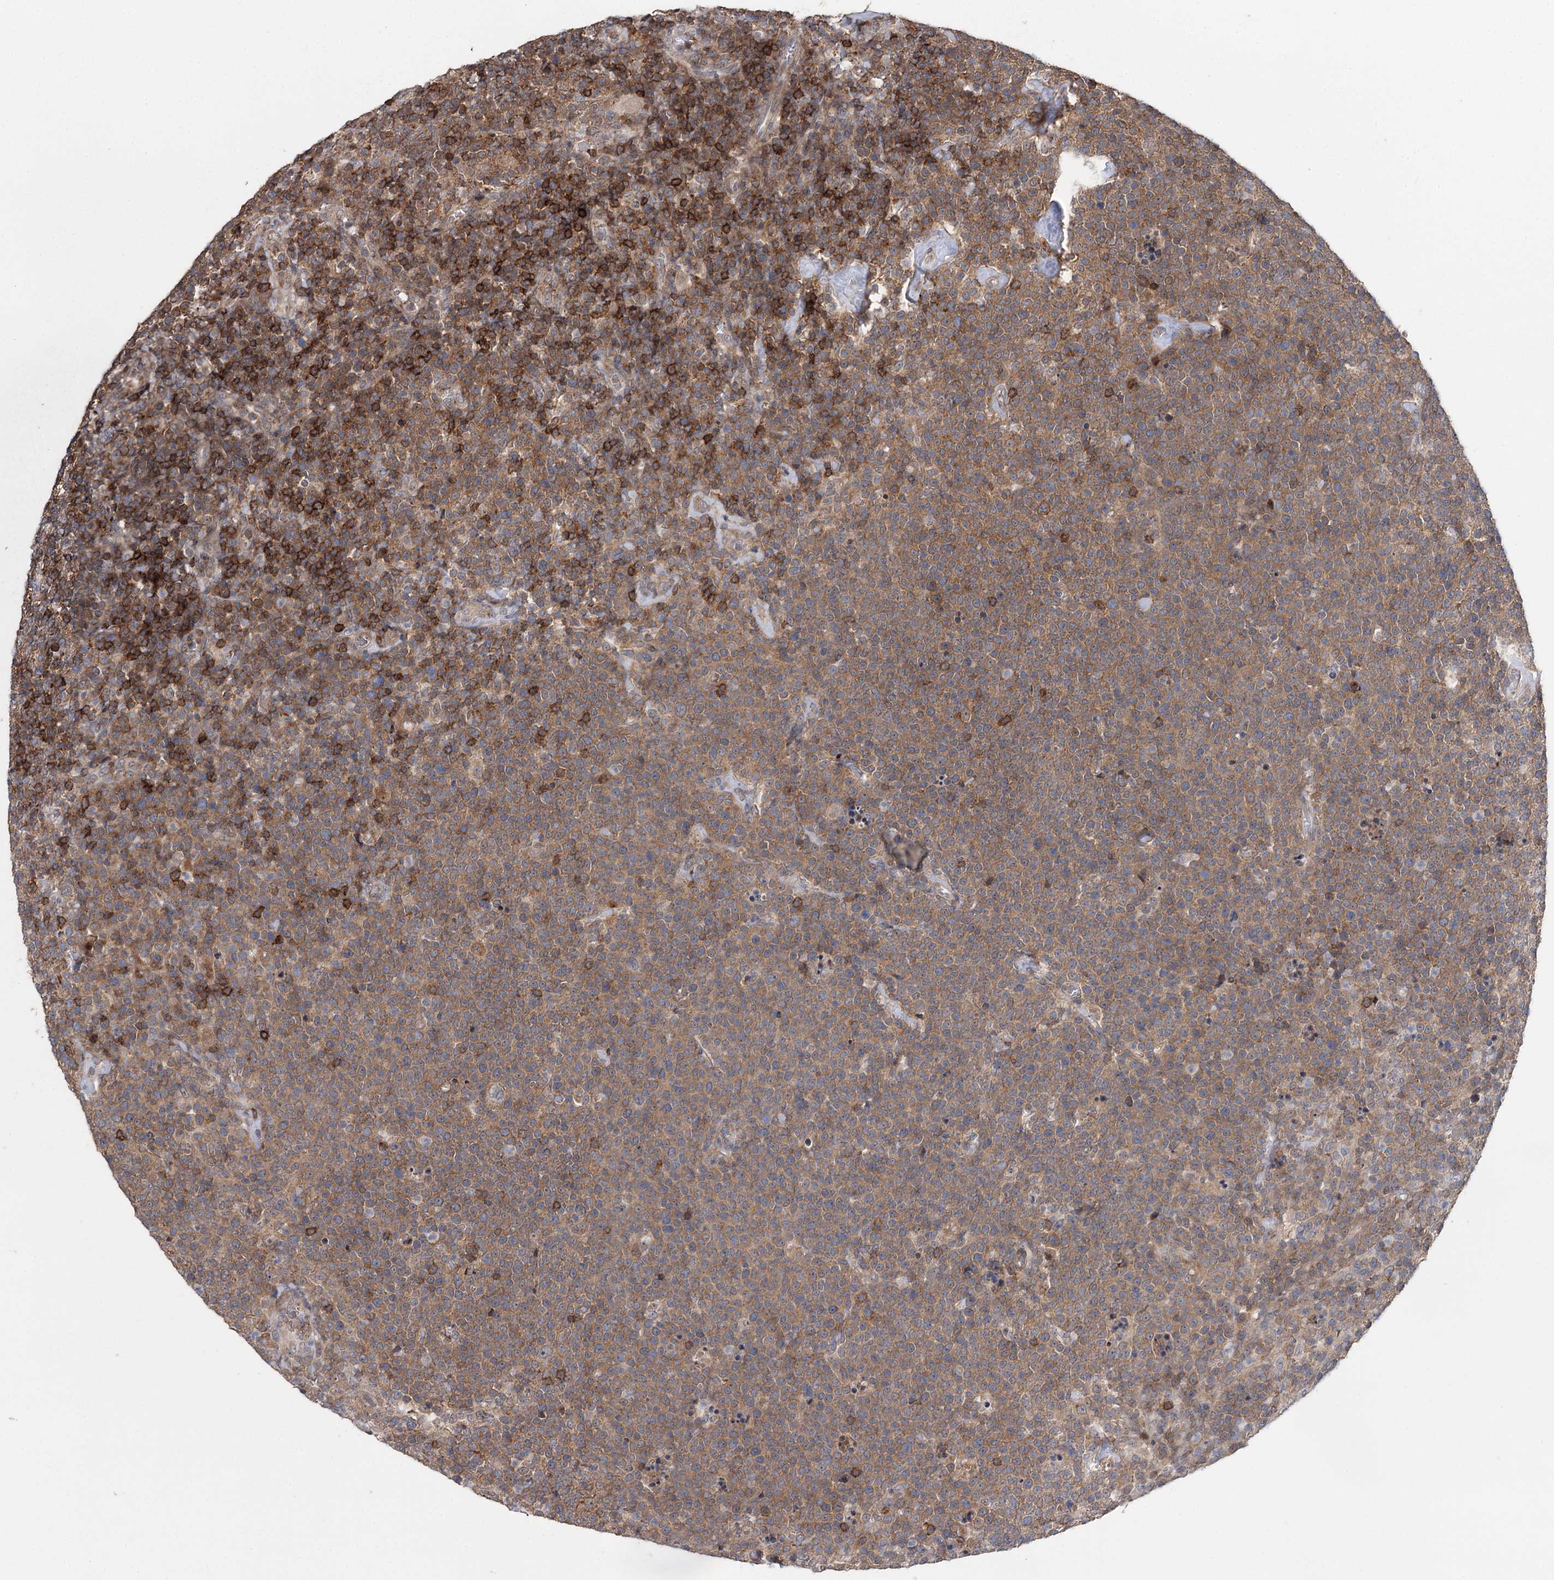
{"staining": {"intensity": "moderate", "quantity": ">75%", "location": "cytoplasmic/membranous"}, "tissue": "lymphoma", "cell_type": "Tumor cells", "image_type": "cancer", "snomed": [{"axis": "morphology", "description": "Malignant lymphoma, non-Hodgkin's type, High grade"}, {"axis": "topography", "description": "Lymph node"}], "caption": "Human malignant lymphoma, non-Hodgkin's type (high-grade) stained for a protein (brown) shows moderate cytoplasmic/membranous positive expression in approximately >75% of tumor cells.", "gene": "STX6", "patient": {"sex": "male", "age": 61}}